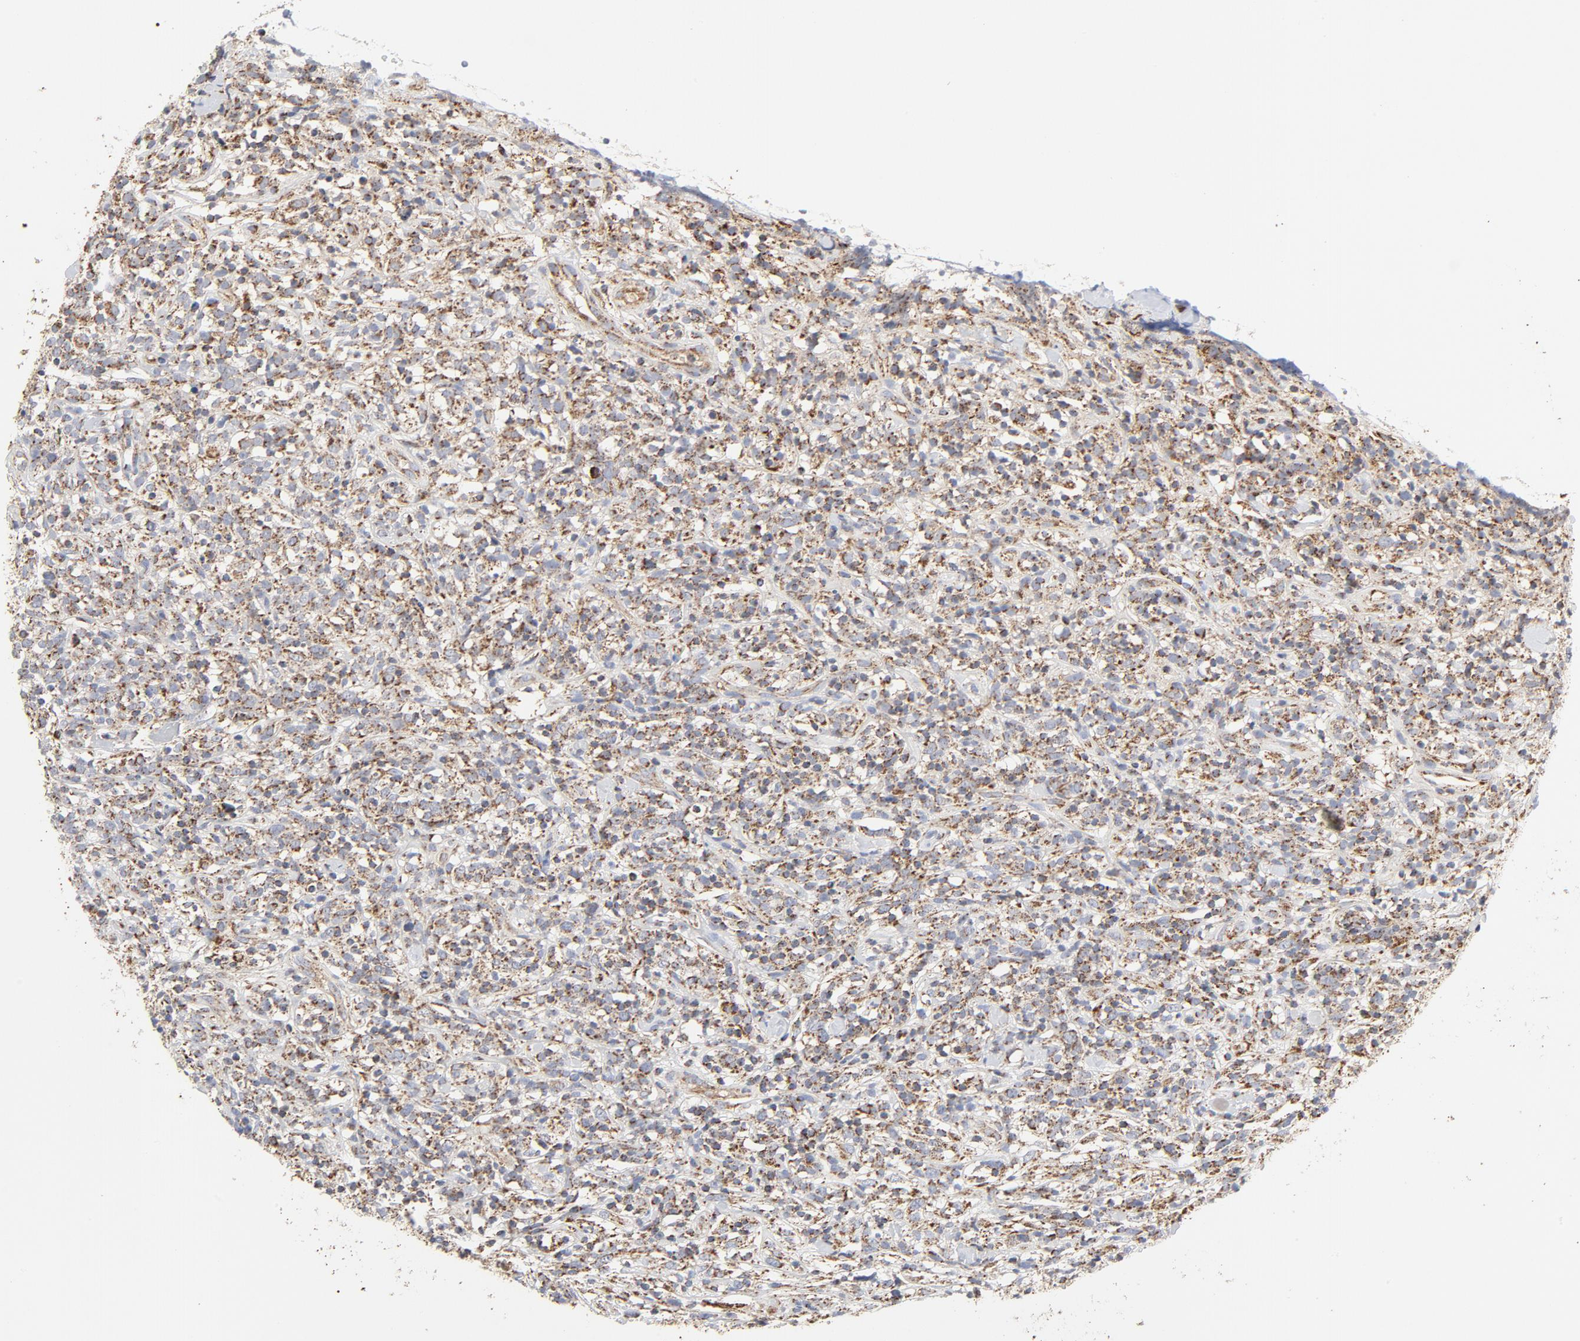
{"staining": {"intensity": "moderate", "quantity": "25%-75%", "location": "cytoplasmic/membranous"}, "tissue": "lymphoma", "cell_type": "Tumor cells", "image_type": "cancer", "snomed": [{"axis": "morphology", "description": "Malignant lymphoma, non-Hodgkin's type, High grade"}, {"axis": "topography", "description": "Lymph node"}], "caption": "A medium amount of moderate cytoplasmic/membranous staining is seen in about 25%-75% of tumor cells in lymphoma tissue.", "gene": "PCNX4", "patient": {"sex": "female", "age": 73}}